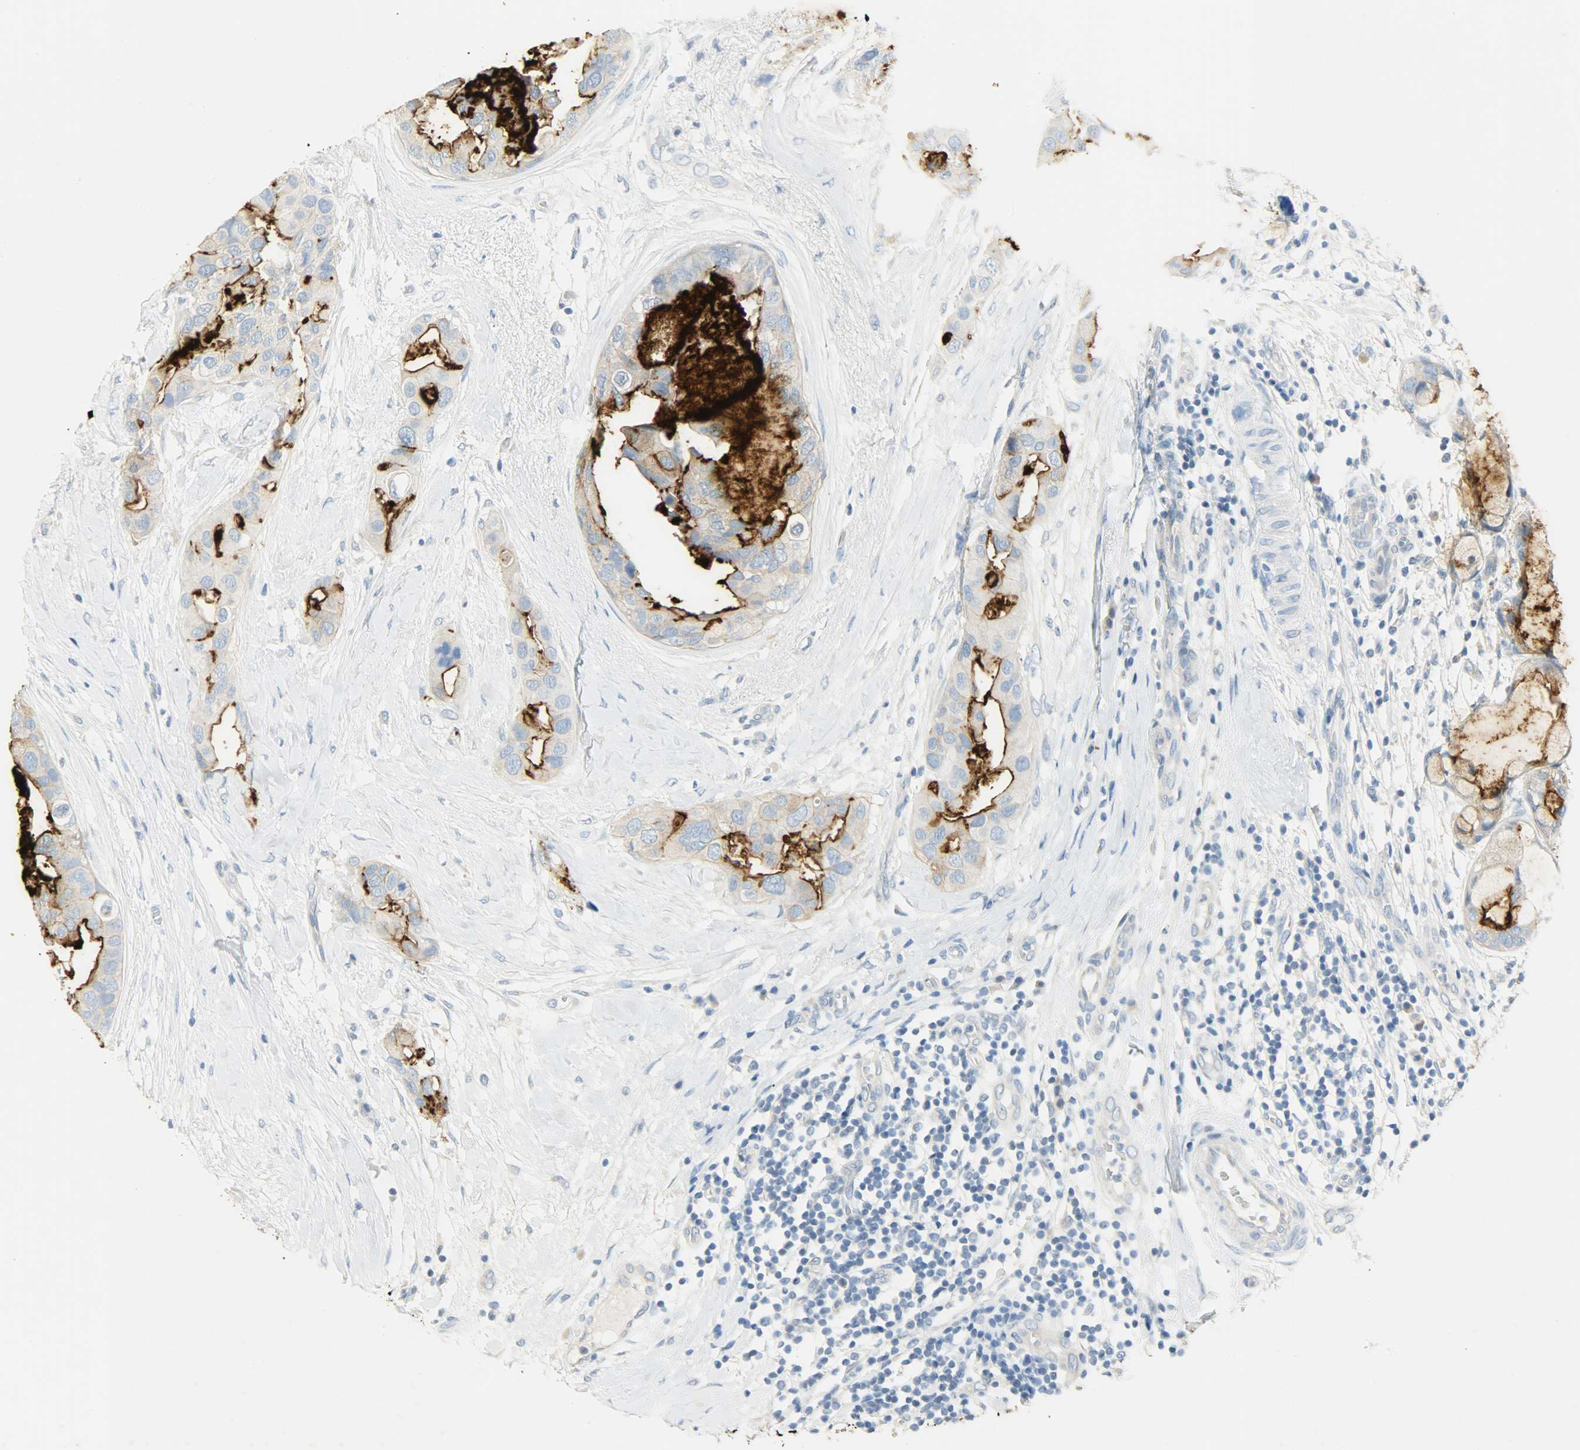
{"staining": {"intensity": "strong", "quantity": ">75%", "location": "cytoplasmic/membranous"}, "tissue": "breast cancer", "cell_type": "Tumor cells", "image_type": "cancer", "snomed": [{"axis": "morphology", "description": "Duct carcinoma"}, {"axis": "topography", "description": "Breast"}], "caption": "Human breast cancer (infiltrating ductal carcinoma) stained with a brown dye shows strong cytoplasmic/membranous positive expression in about >75% of tumor cells.", "gene": "PROM1", "patient": {"sex": "female", "age": 40}}